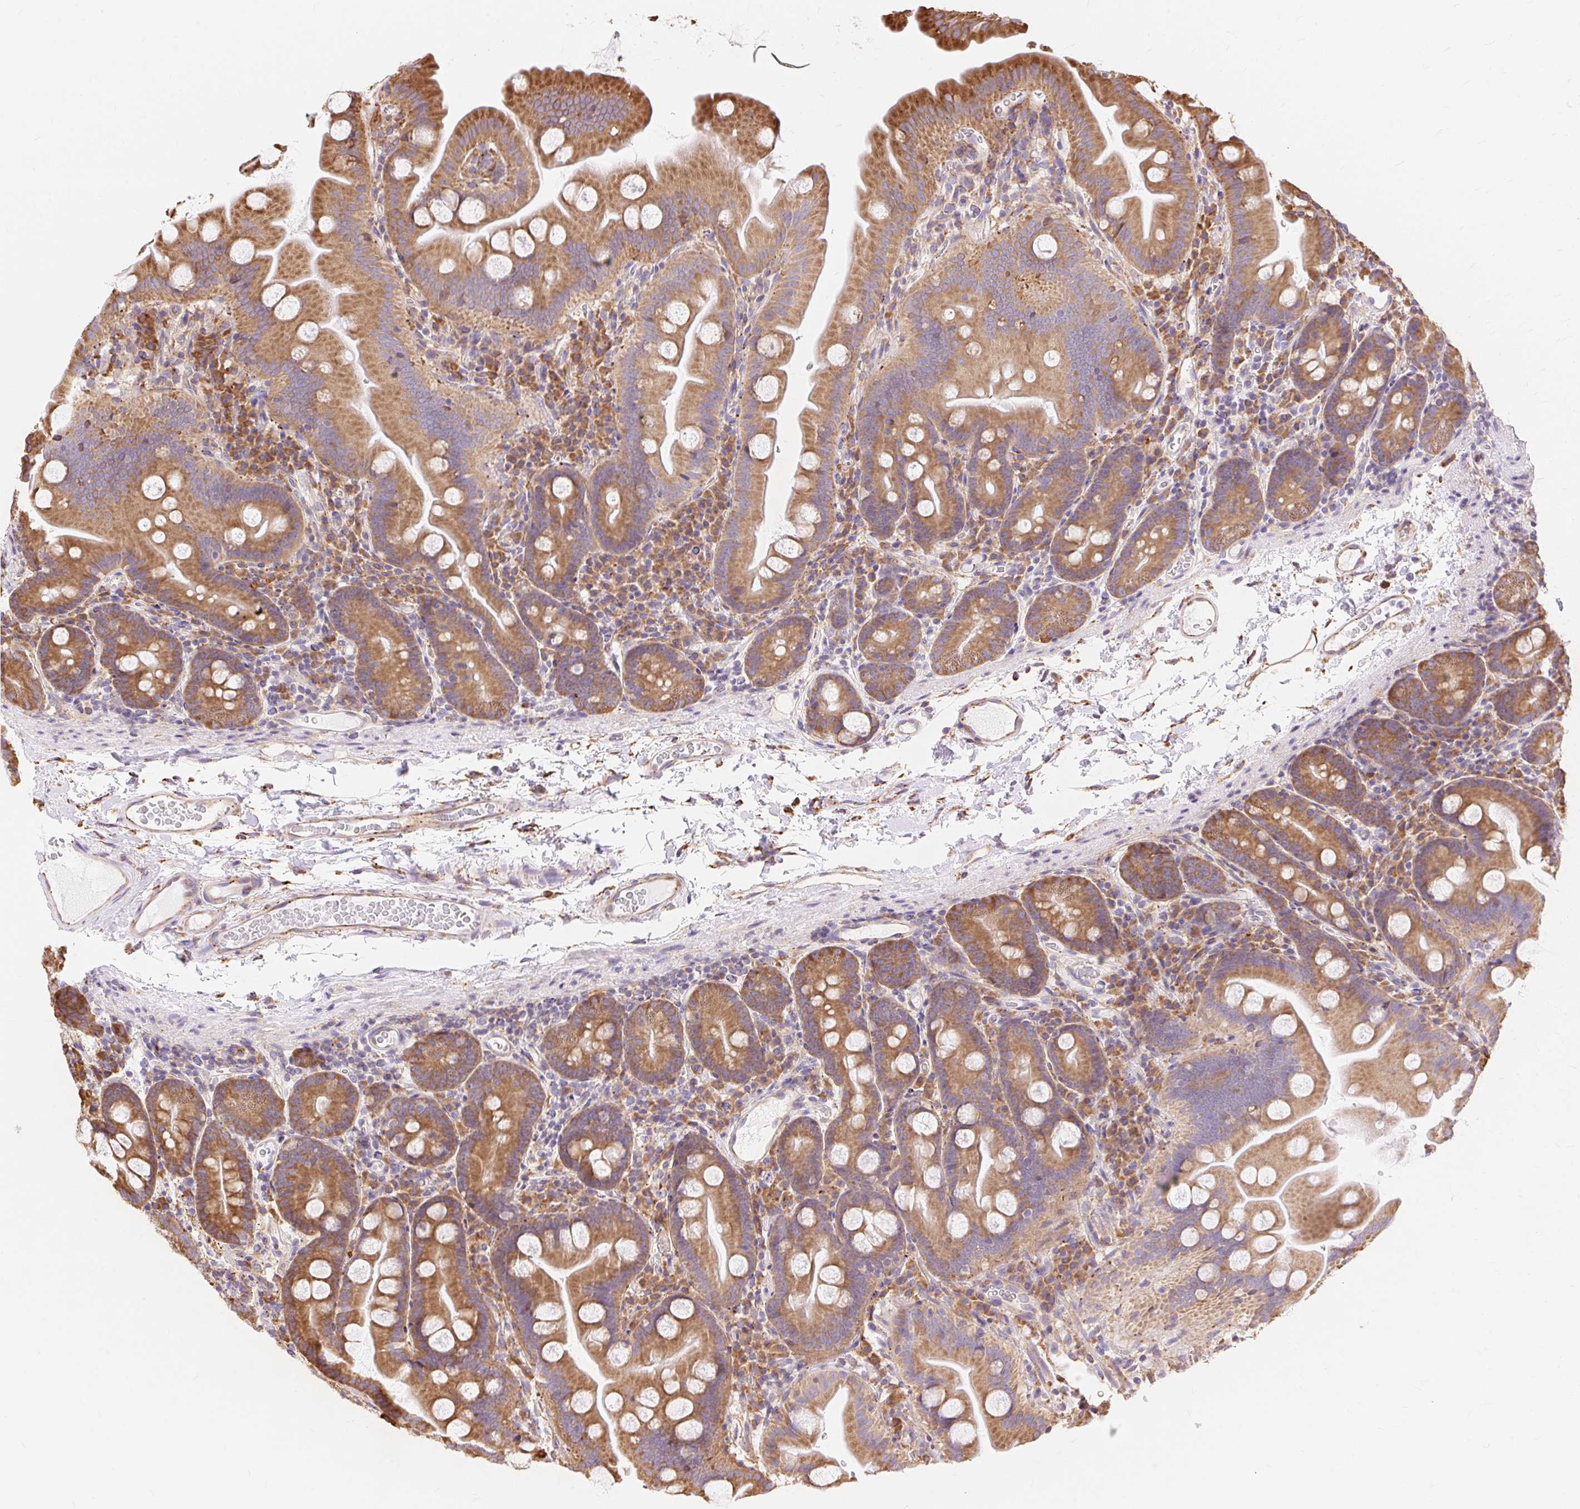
{"staining": {"intensity": "moderate", "quantity": ">75%", "location": "cytoplasmic/membranous"}, "tissue": "small intestine", "cell_type": "Glandular cells", "image_type": "normal", "snomed": [{"axis": "morphology", "description": "Normal tissue, NOS"}, {"axis": "topography", "description": "Small intestine"}], "caption": "The immunohistochemical stain highlights moderate cytoplasmic/membranous positivity in glandular cells of benign small intestine.", "gene": "ENSG00000260836", "patient": {"sex": "female", "age": 68}}